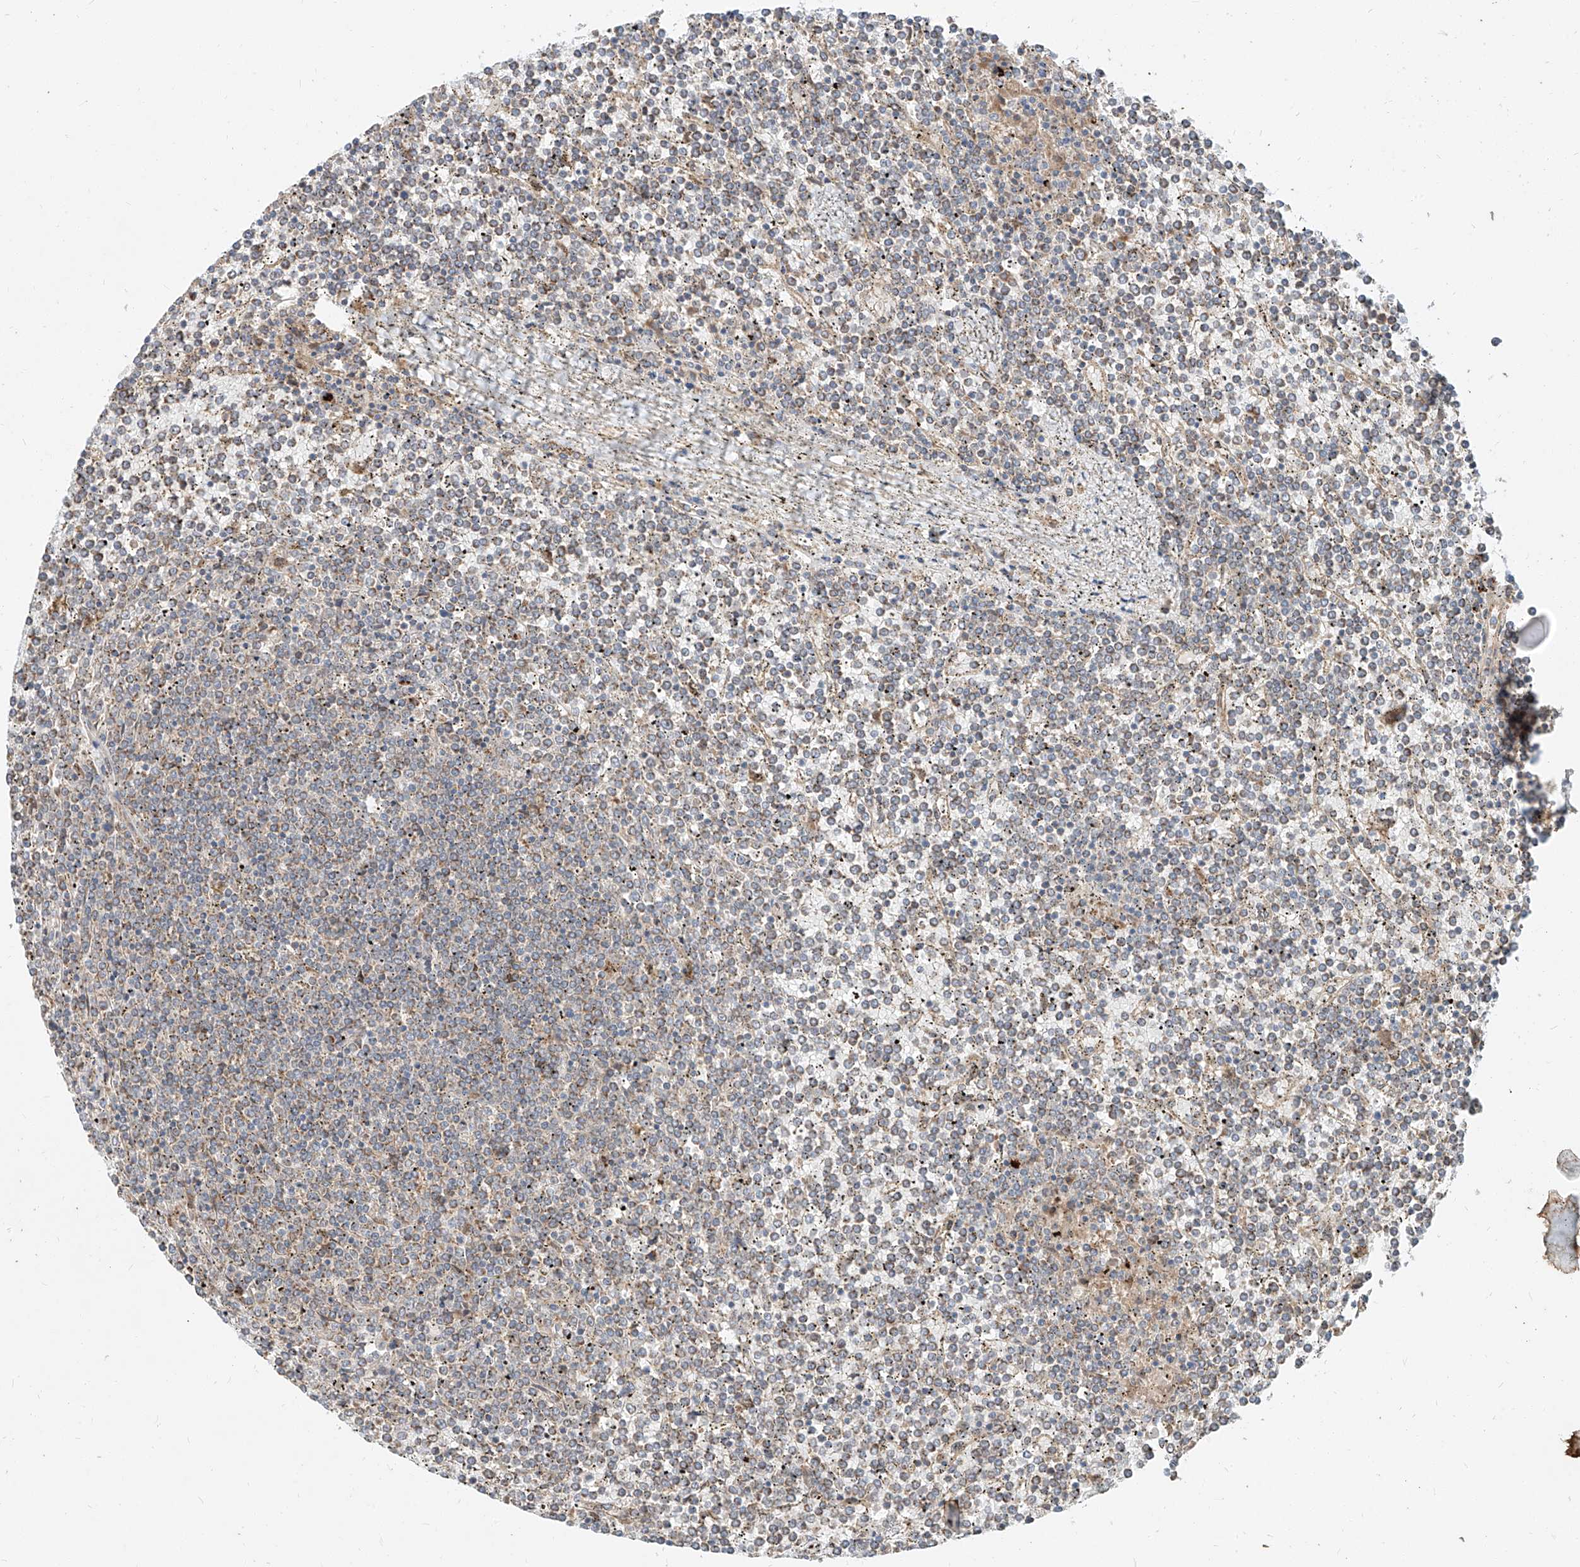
{"staining": {"intensity": "weak", "quantity": "25%-75%", "location": "cytoplasmic/membranous"}, "tissue": "lymphoma", "cell_type": "Tumor cells", "image_type": "cancer", "snomed": [{"axis": "morphology", "description": "Malignant lymphoma, non-Hodgkin's type, Low grade"}, {"axis": "topography", "description": "Spleen"}], "caption": "DAB (3,3'-diaminobenzidine) immunohistochemical staining of human lymphoma demonstrates weak cytoplasmic/membranous protein expression in about 25%-75% of tumor cells.", "gene": "STX19", "patient": {"sex": "female", "age": 19}}